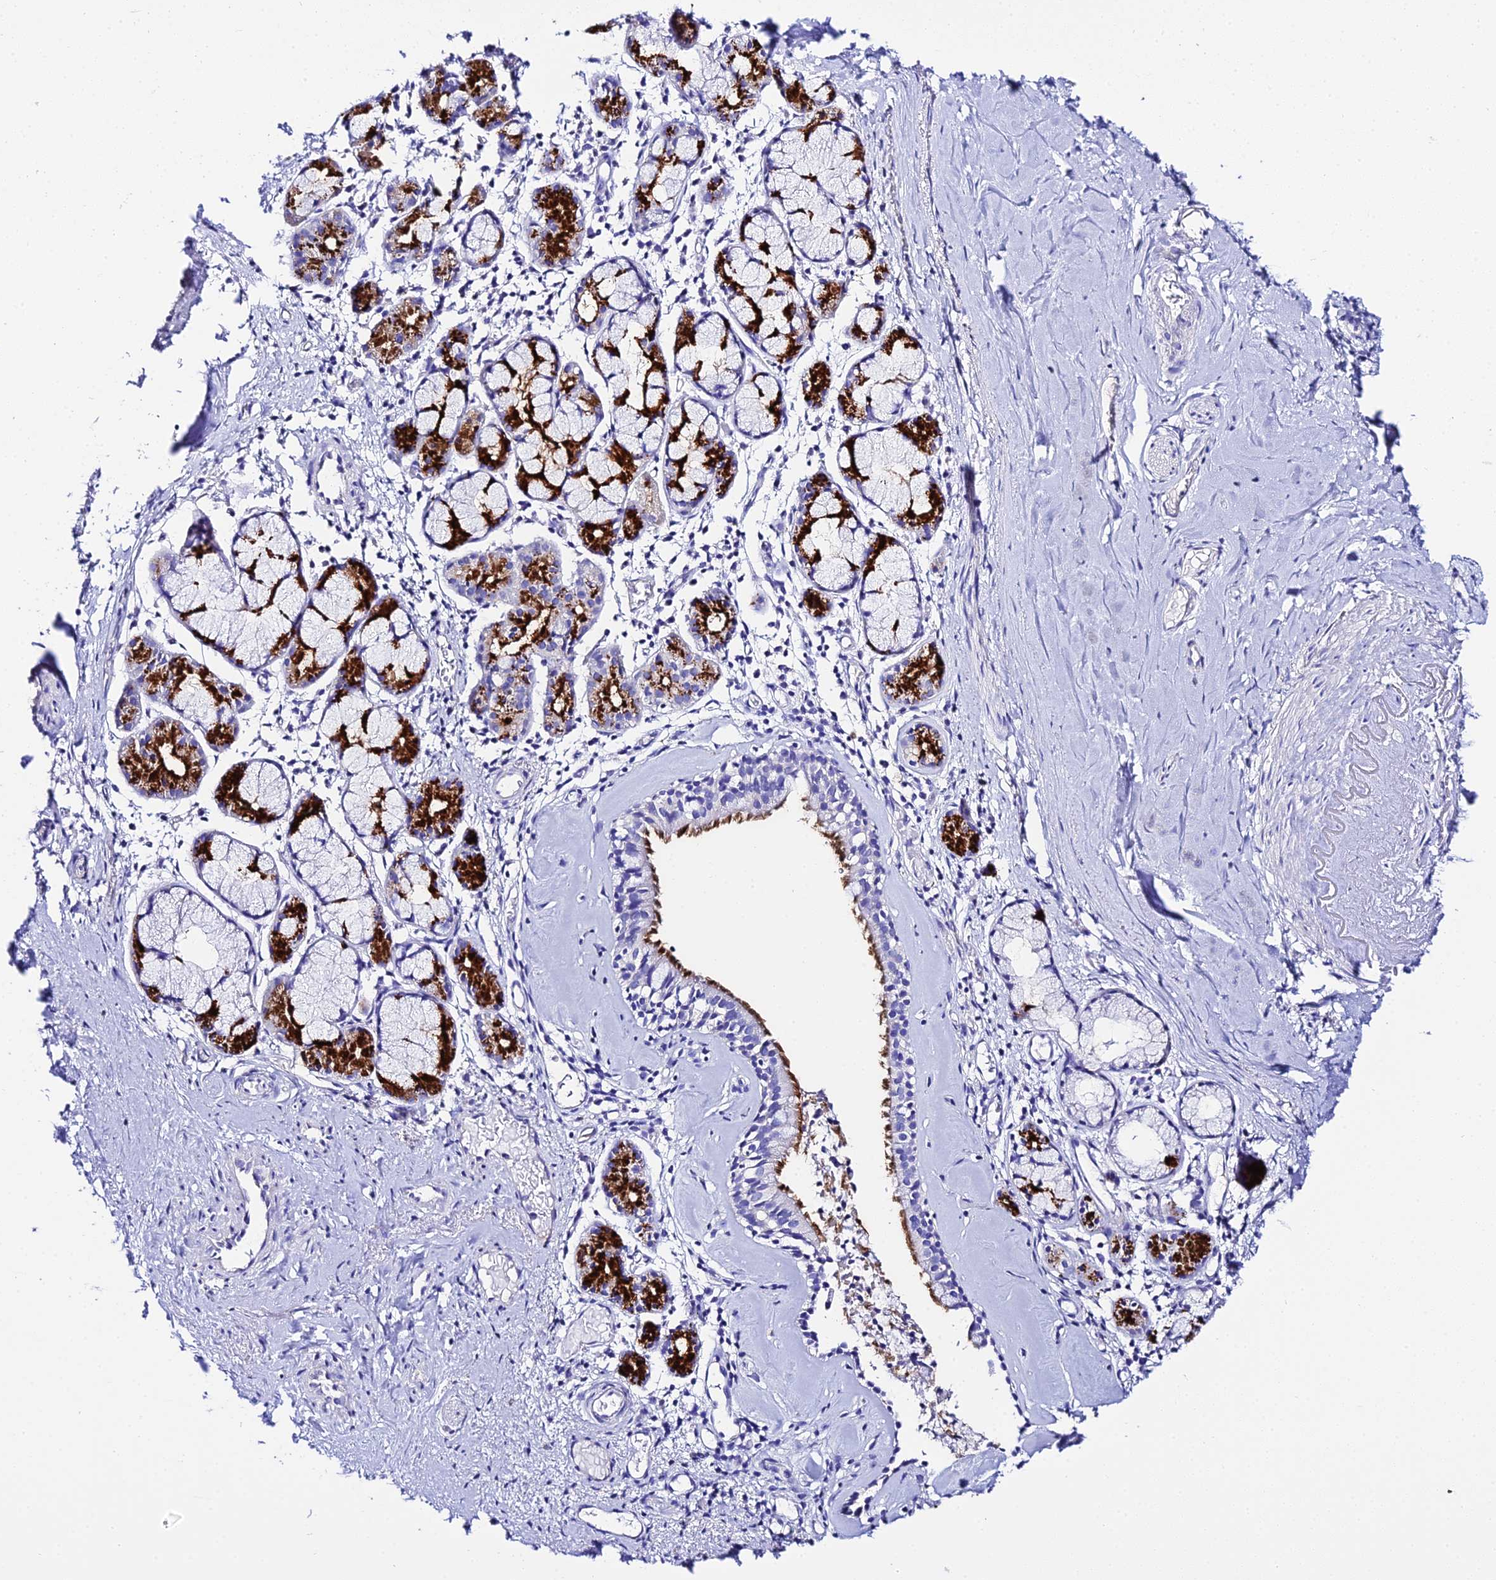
{"staining": {"intensity": "strong", "quantity": ">75%", "location": "cytoplasmic/membranous"}, "tissue": "nasopharynx", "cell_type": "Respiratory epithelial cells", "image_type": "normal", "snomed": [{"axis": "morphology", "description": "Normal tissue, NOS"}, {"axis": "topography", "description": "Nasopharynx"}], "caption": "Brown immunohistochemical staining in benign nasopharynx shows strong cytoplasmic/membranous expression in about >75% of respiratory epithelial cells.", "gene": "TMEM117", "patient": {"sex": "male", "age": 82}}